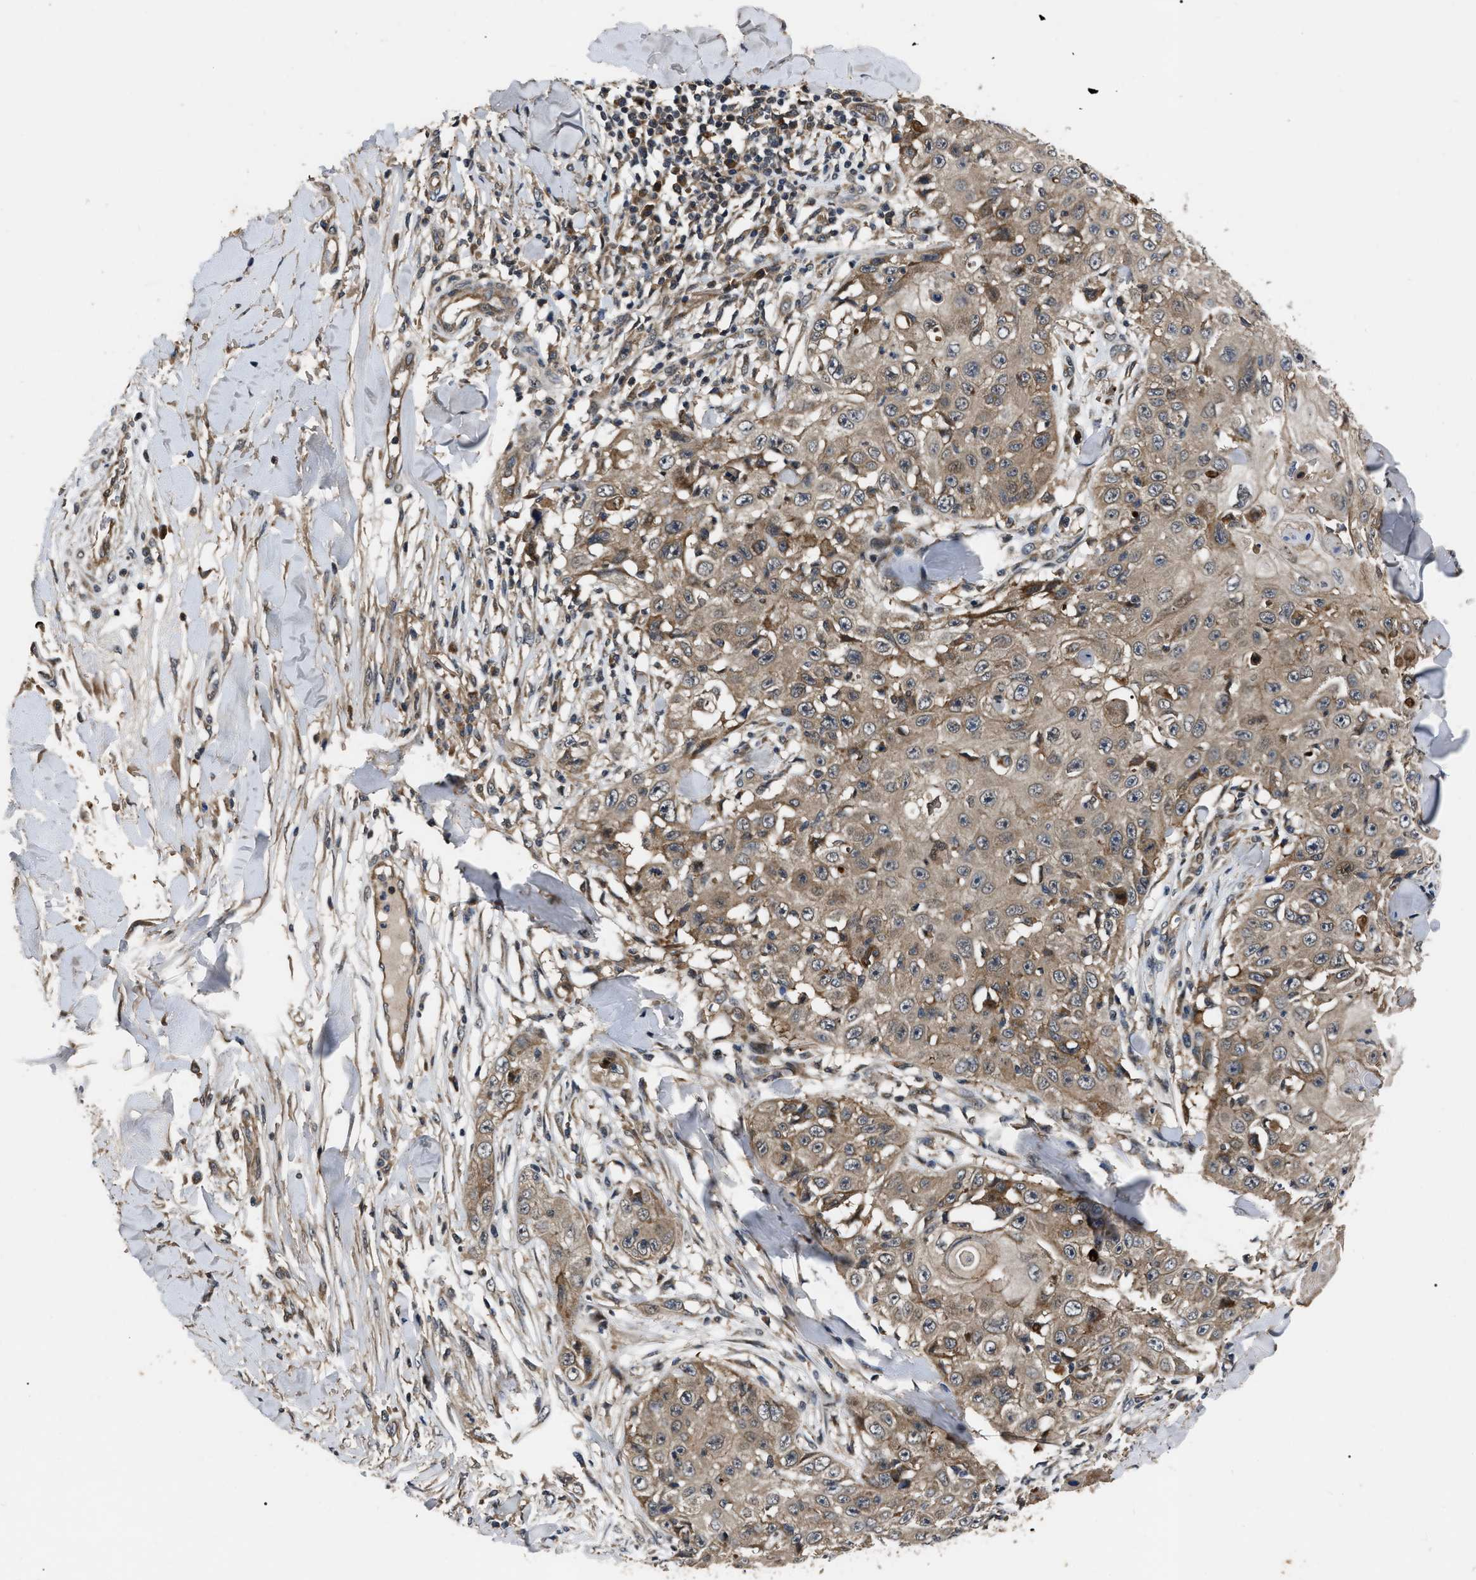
{"staining": {"intensity": "moderate", "quantity": ">75%", "location": "cytoplasmic/membranous"}, "tissue": "skin cancer", "cell_type": "Tumor cells", "image_type": "cancer", "snomed": [{"axis": "morphology", "description": "Squamous cell carcinoma, NOS"}, {"axis": "topography", "description": "Skin"}], "caption": "Moderate cytoplasmic/membranous protein staining is seen in about >75% of tumor cells in squamous cell carcinoma (skin).", "gene": "PPWD1", "patient": {"sex": "male", "age": 86}}